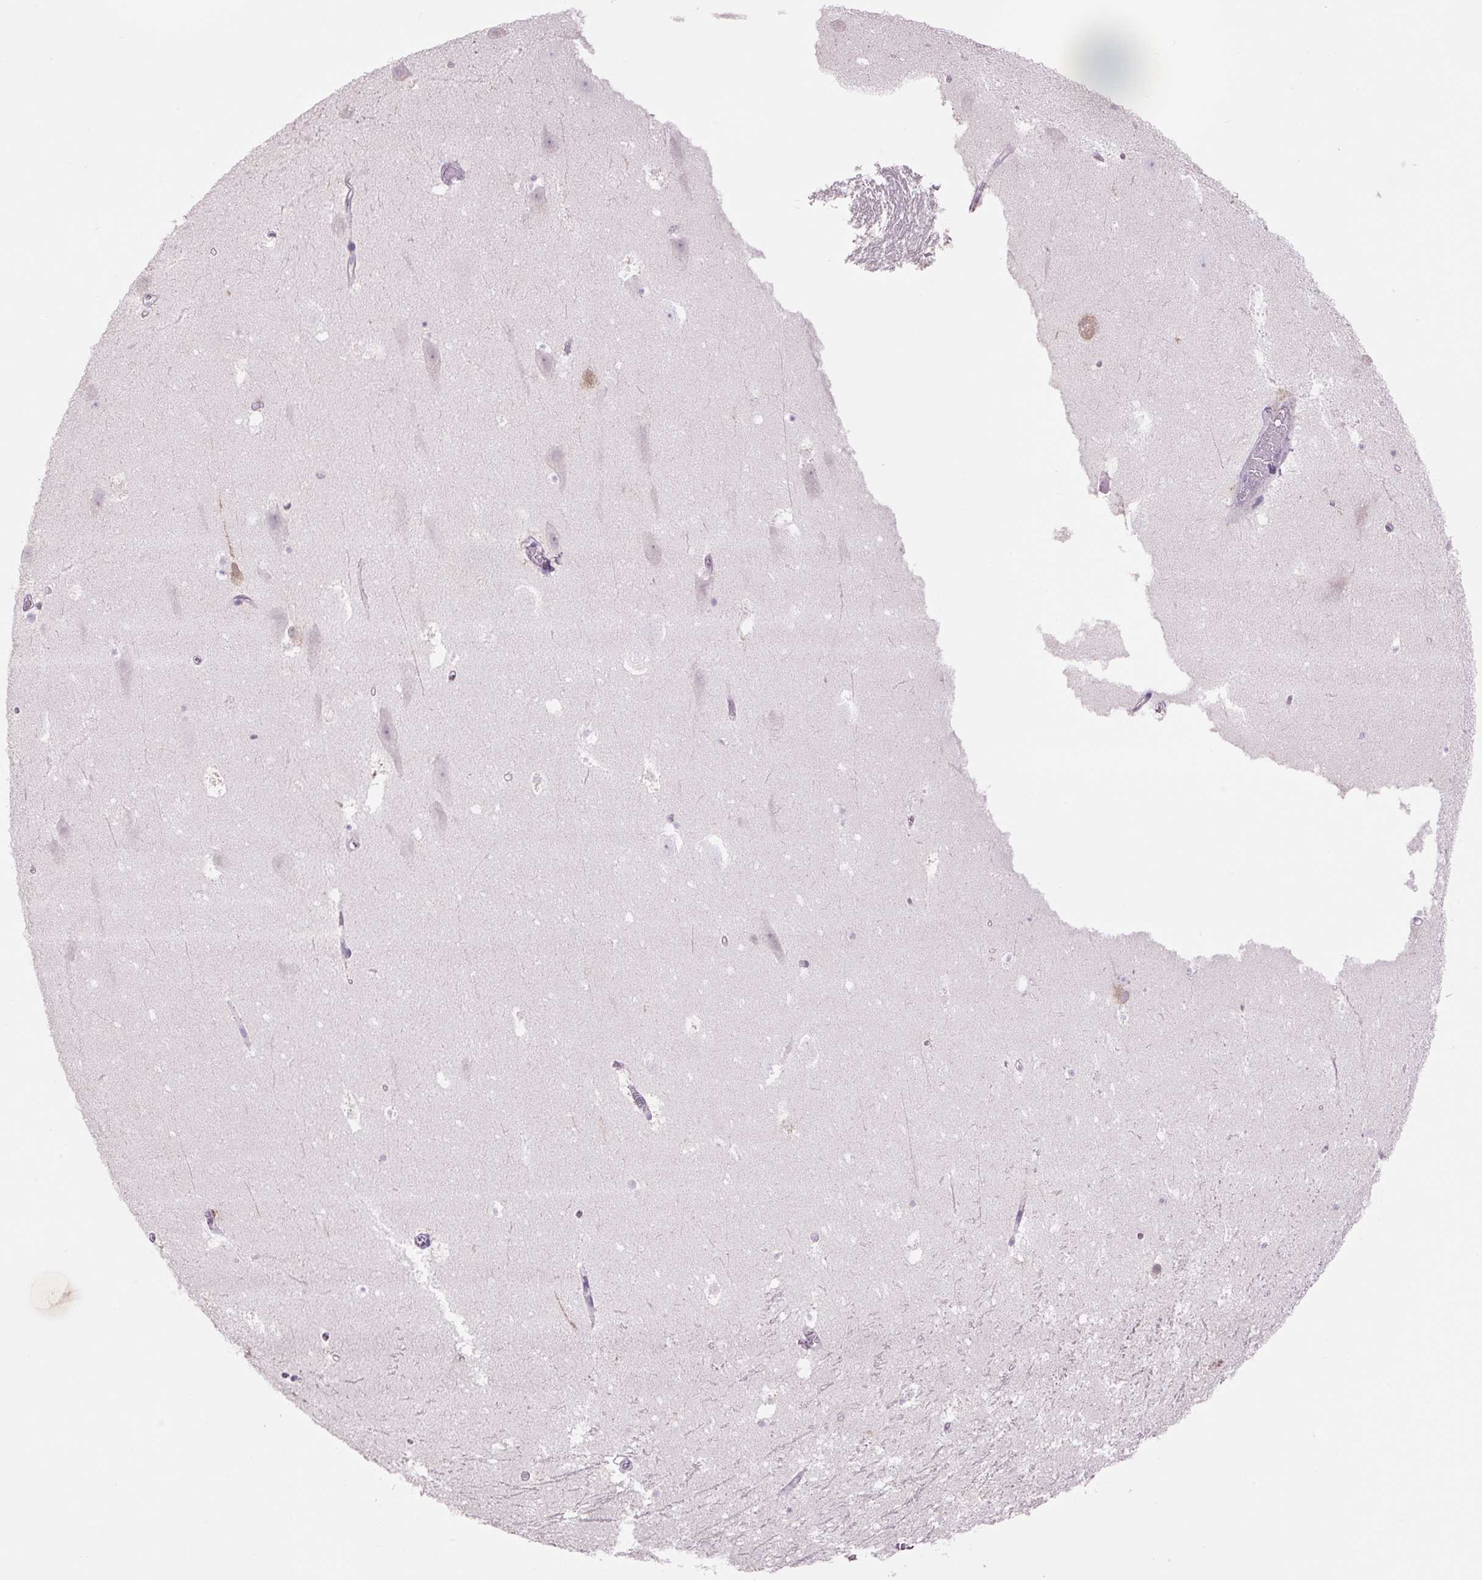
{"staining": {"intensity": "negative", "quantity": "none", "location": "none"}, "tissue": "hippocampus", "cell_type": "Glial cells", "image_type": "normal", "snomed": [{"axis": "morphology", "description": "Normal tissue, NOS"}, {"axis": "topography", "description": "Hippocampus"}], "caption": "Micrograph shows no protein expression in glial cells of benign hippocampus. (DAB (3,3'-diaminobenzidine) immunohistochemistry visualized using brightfield microscopy, high magnification).", "gene": "TMEM100", "patient": {"sex": "female", "age": 42}}